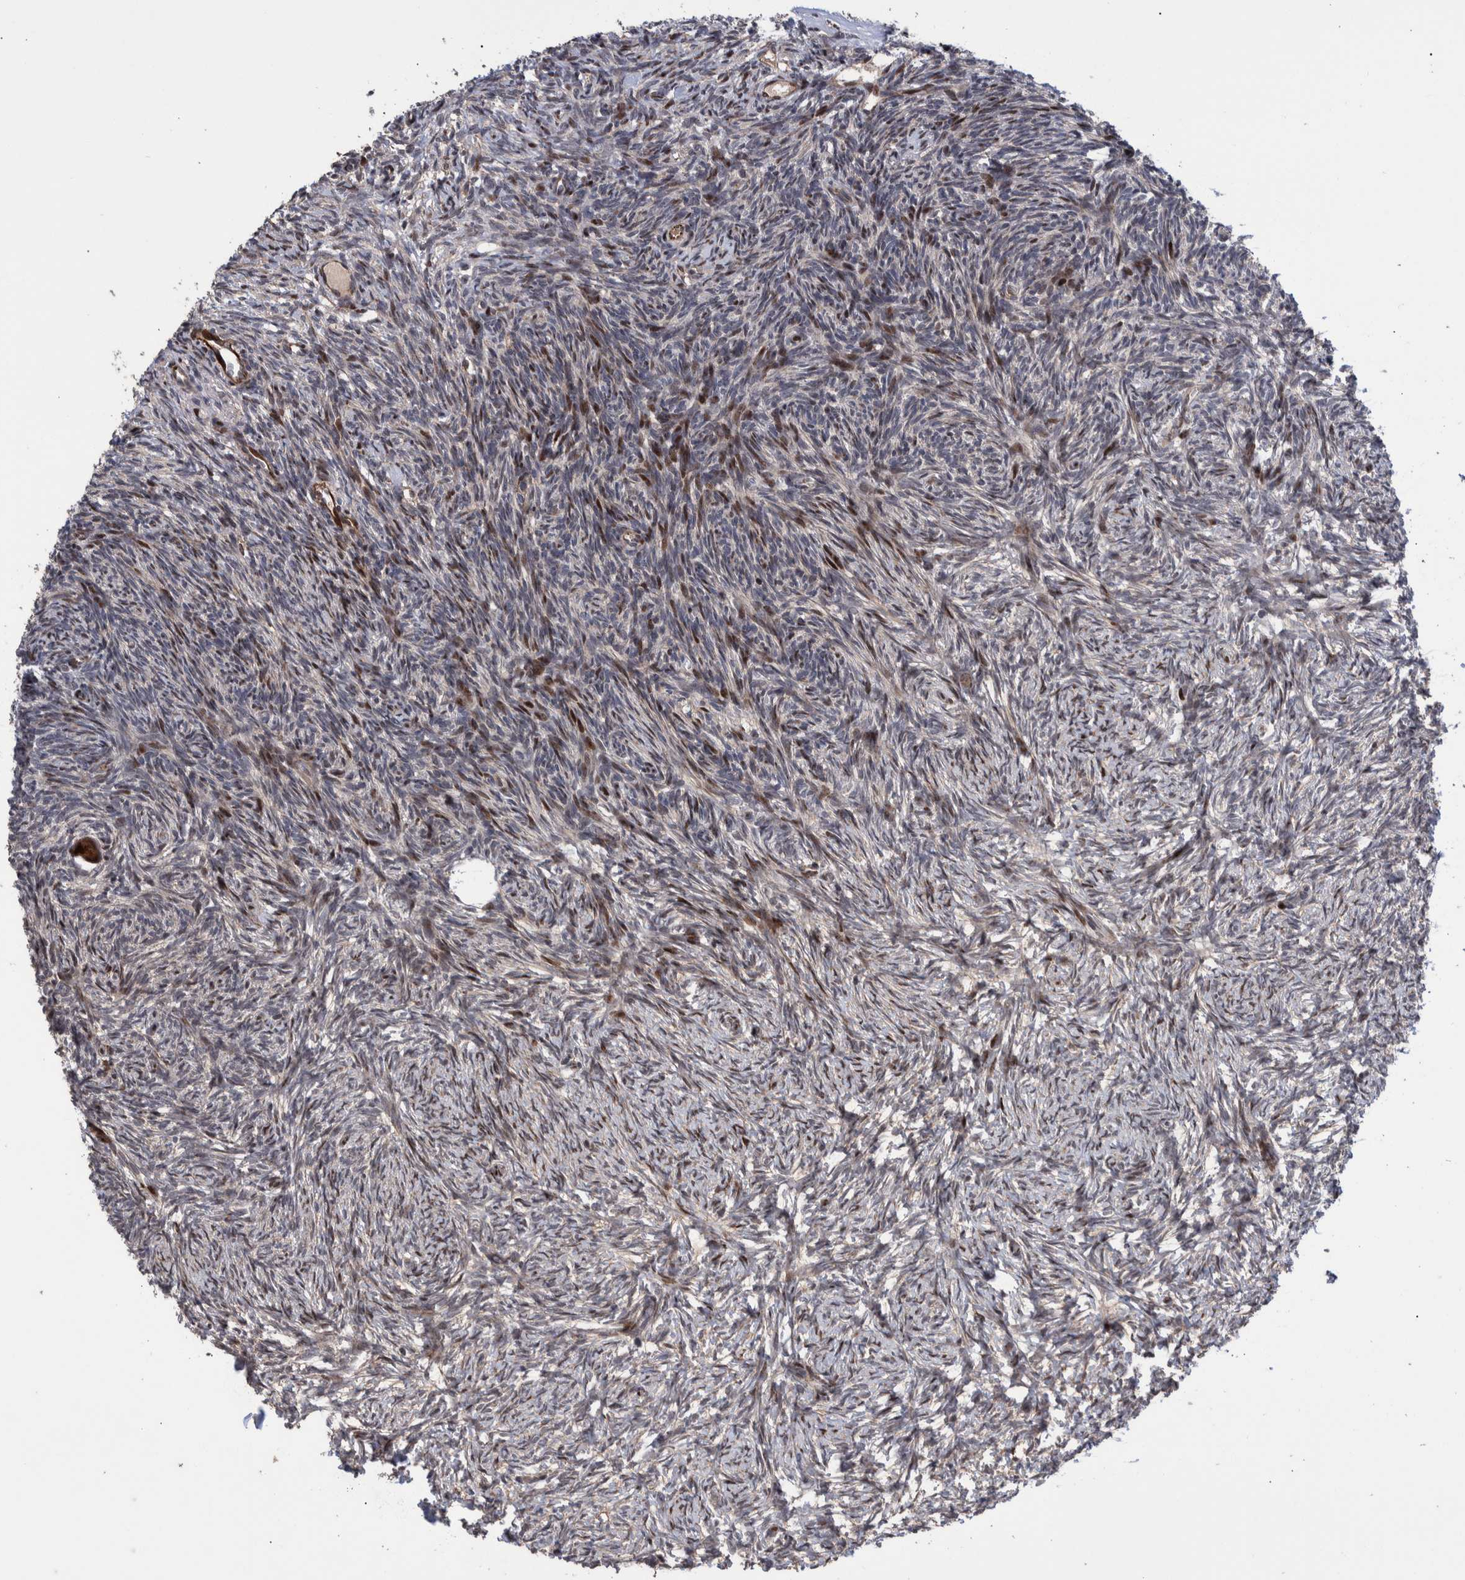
{"staining": {"intensity": "strong", "quantity": ">75%", "location": "cytoplasmic/membranous"}, "tissue": "ovary", "cell_type": "Follicle cells", "image_type": "normal", "snomed": [{"axis": "morphology", "description": "Normal tissue, NOS"}, {"axis": "topography", "description": "Ovary"}], "caption": "Approximately >75% of follicle cells in normal ovary reveal strong cytoplasmic/membranous protein expression as visualized by brown immunohistochemical staining.", "gene": "SHISA6", "patient": {"sex": "female", "age": 34}}